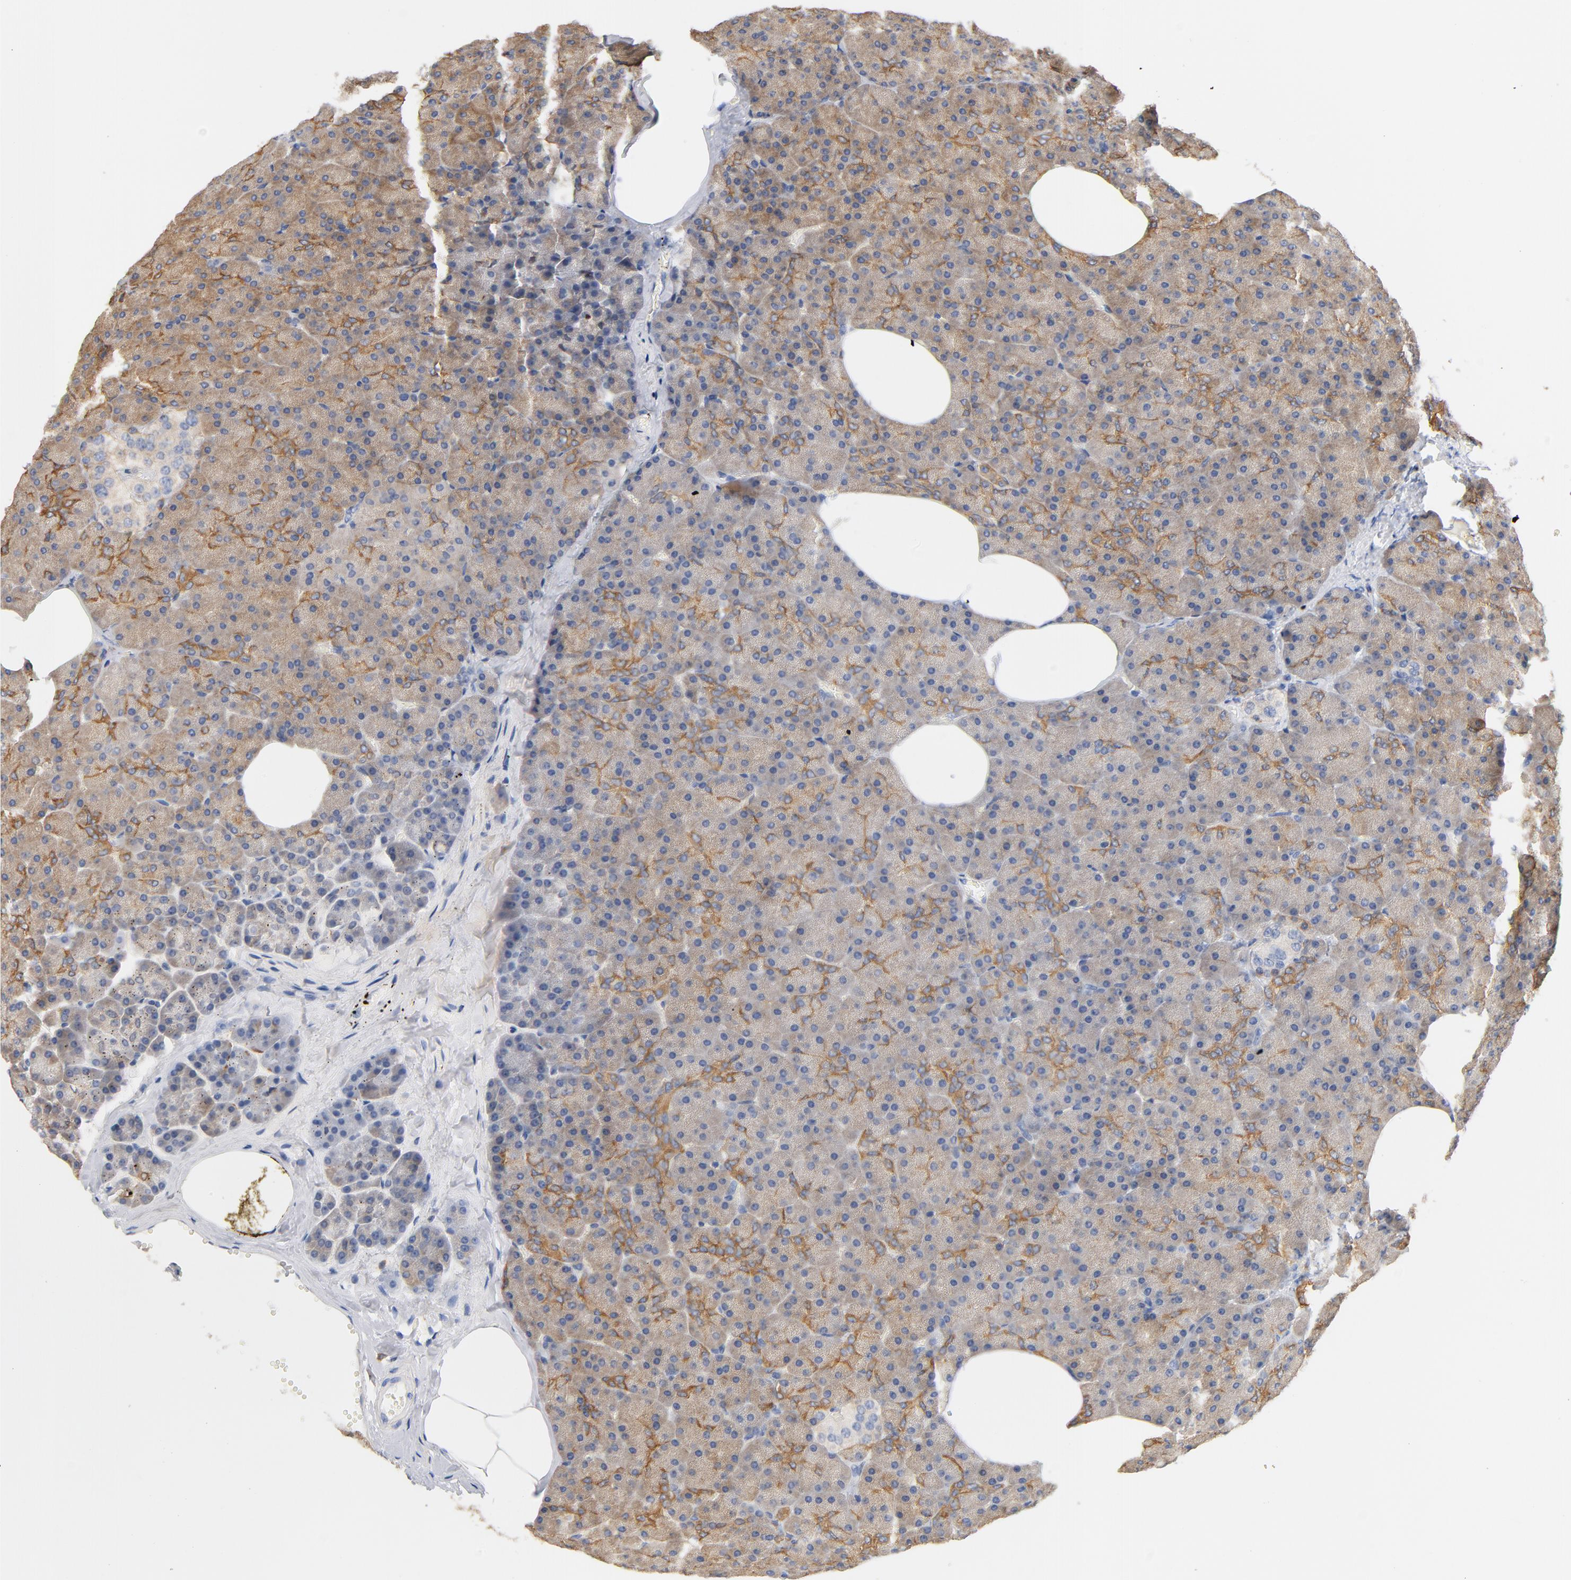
{"staining": {"intensity": "moderate", "quantity": ">75%", "location": "cytoplasmic/membranous"}, "tissue": "pancreas", "cell_type": "Exocrine glandular cells", "image_type": "normal", "snomed": [{"axis": "morphology", "description": "Normal tissue, NOS"}, {"axis": "topography", "description": "Pancreas"}], "caption": "Protein staining of benign pancreas reveals moderate cytoplasmic/membranous staining in approximately >75% of exocrine glandular cells. (DAB (3,3'-diaminobenzidine) = brown stain, brightfield microscopy at high magnification).", "gene": "EZR", "patient": {"sex": "female", "age": 35}}